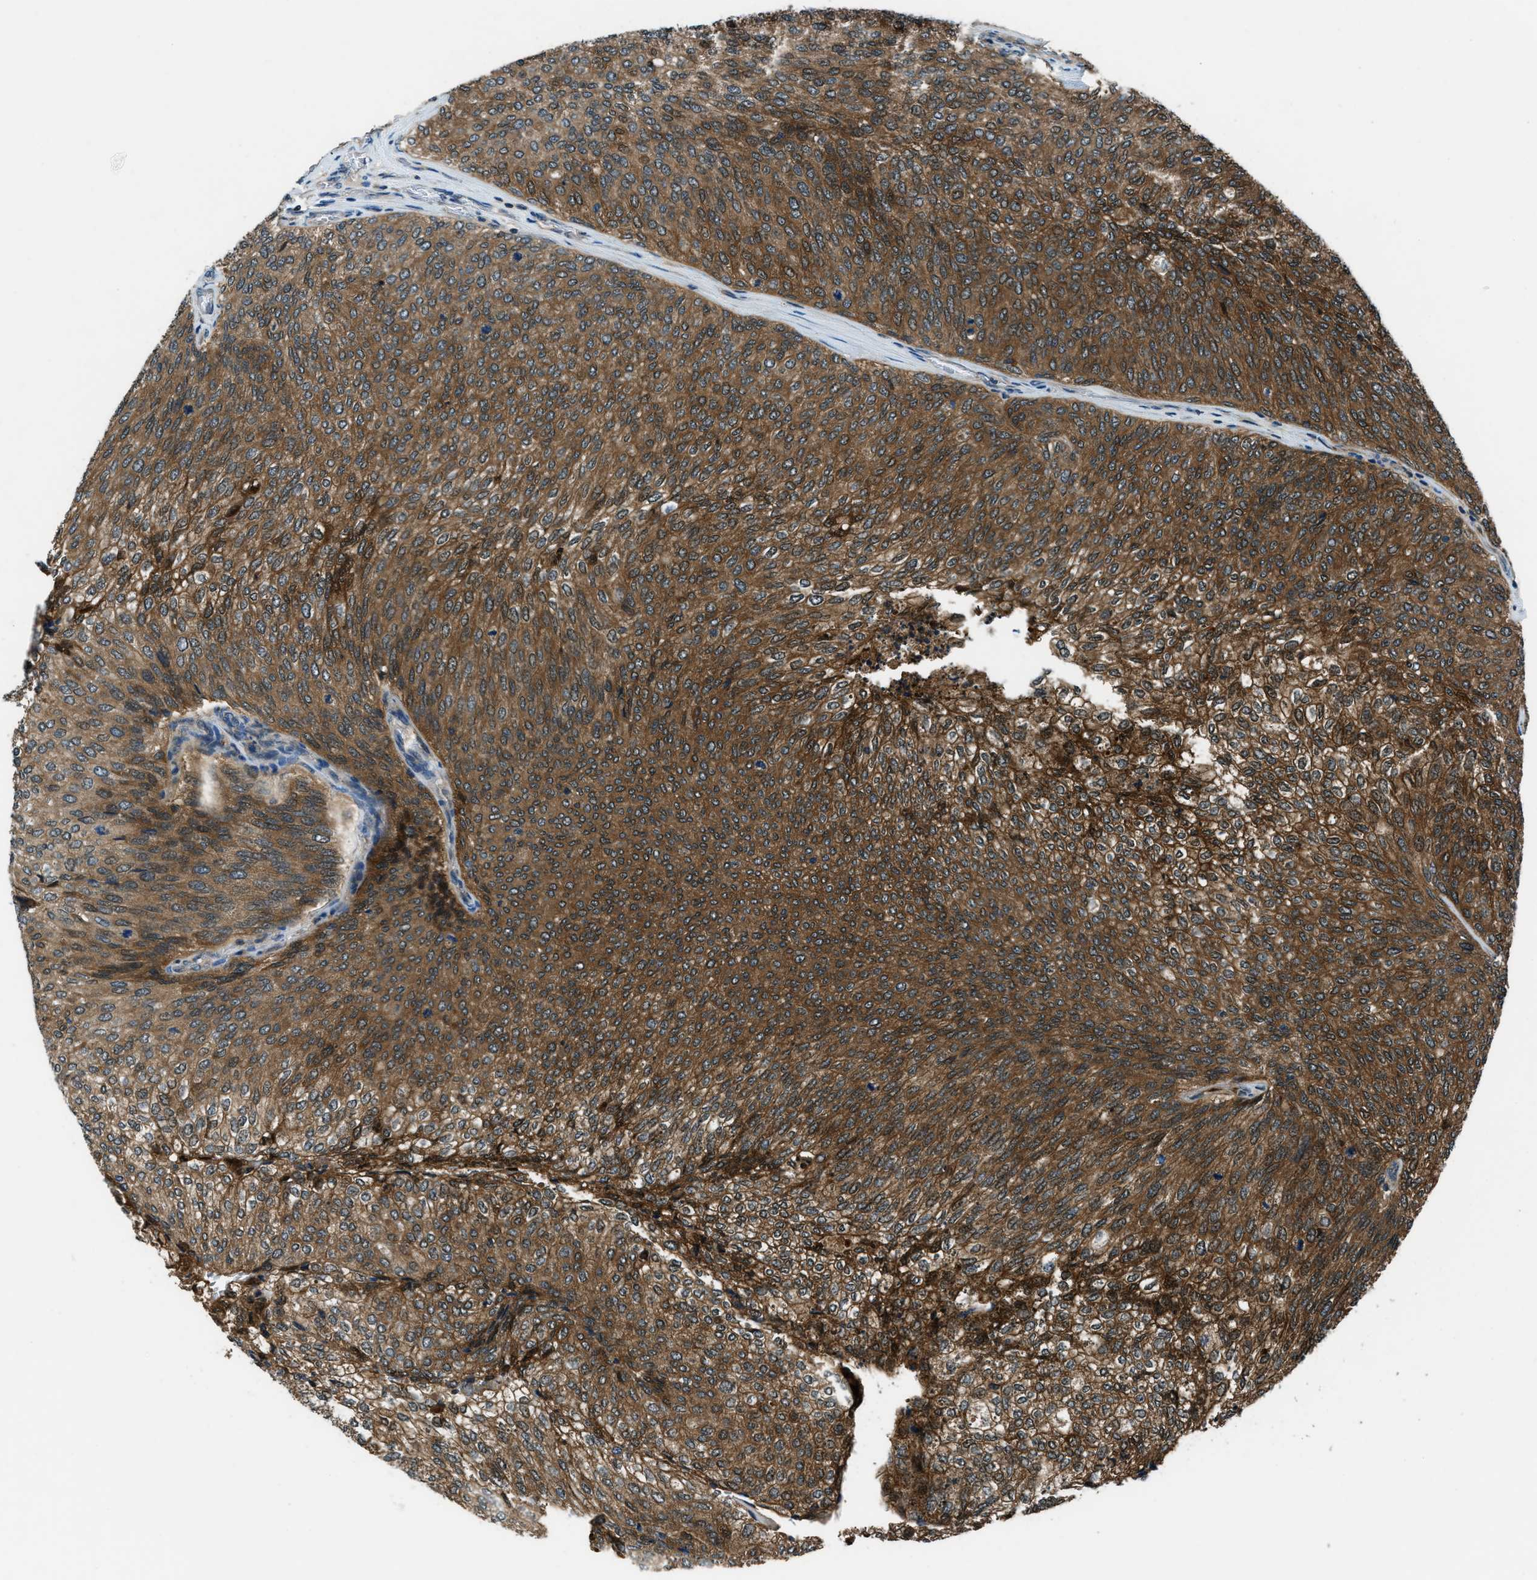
{"staining": {"intensity": "strong", "quantity": ">75%", "location": "cytoplasmic/membranous"}, "tissue": "urothelial cancer", "cell_type": "Tumor cells", "image_type": "cancer", "snomed": [{"axis": "morphology", "description": "Urothelial carcinoma, Low grade"}, {"axis": "topography", "description": "Urinary bladder"}], "caption": "Low-grade urothelial carcinoma tissue shows strong cytoplasmic/membranous staining in approximately >75% of tumor cells Nuclei are stained in blue.", "gene": "HEBP2", "patient": {"sex": "female", "age": 79}}